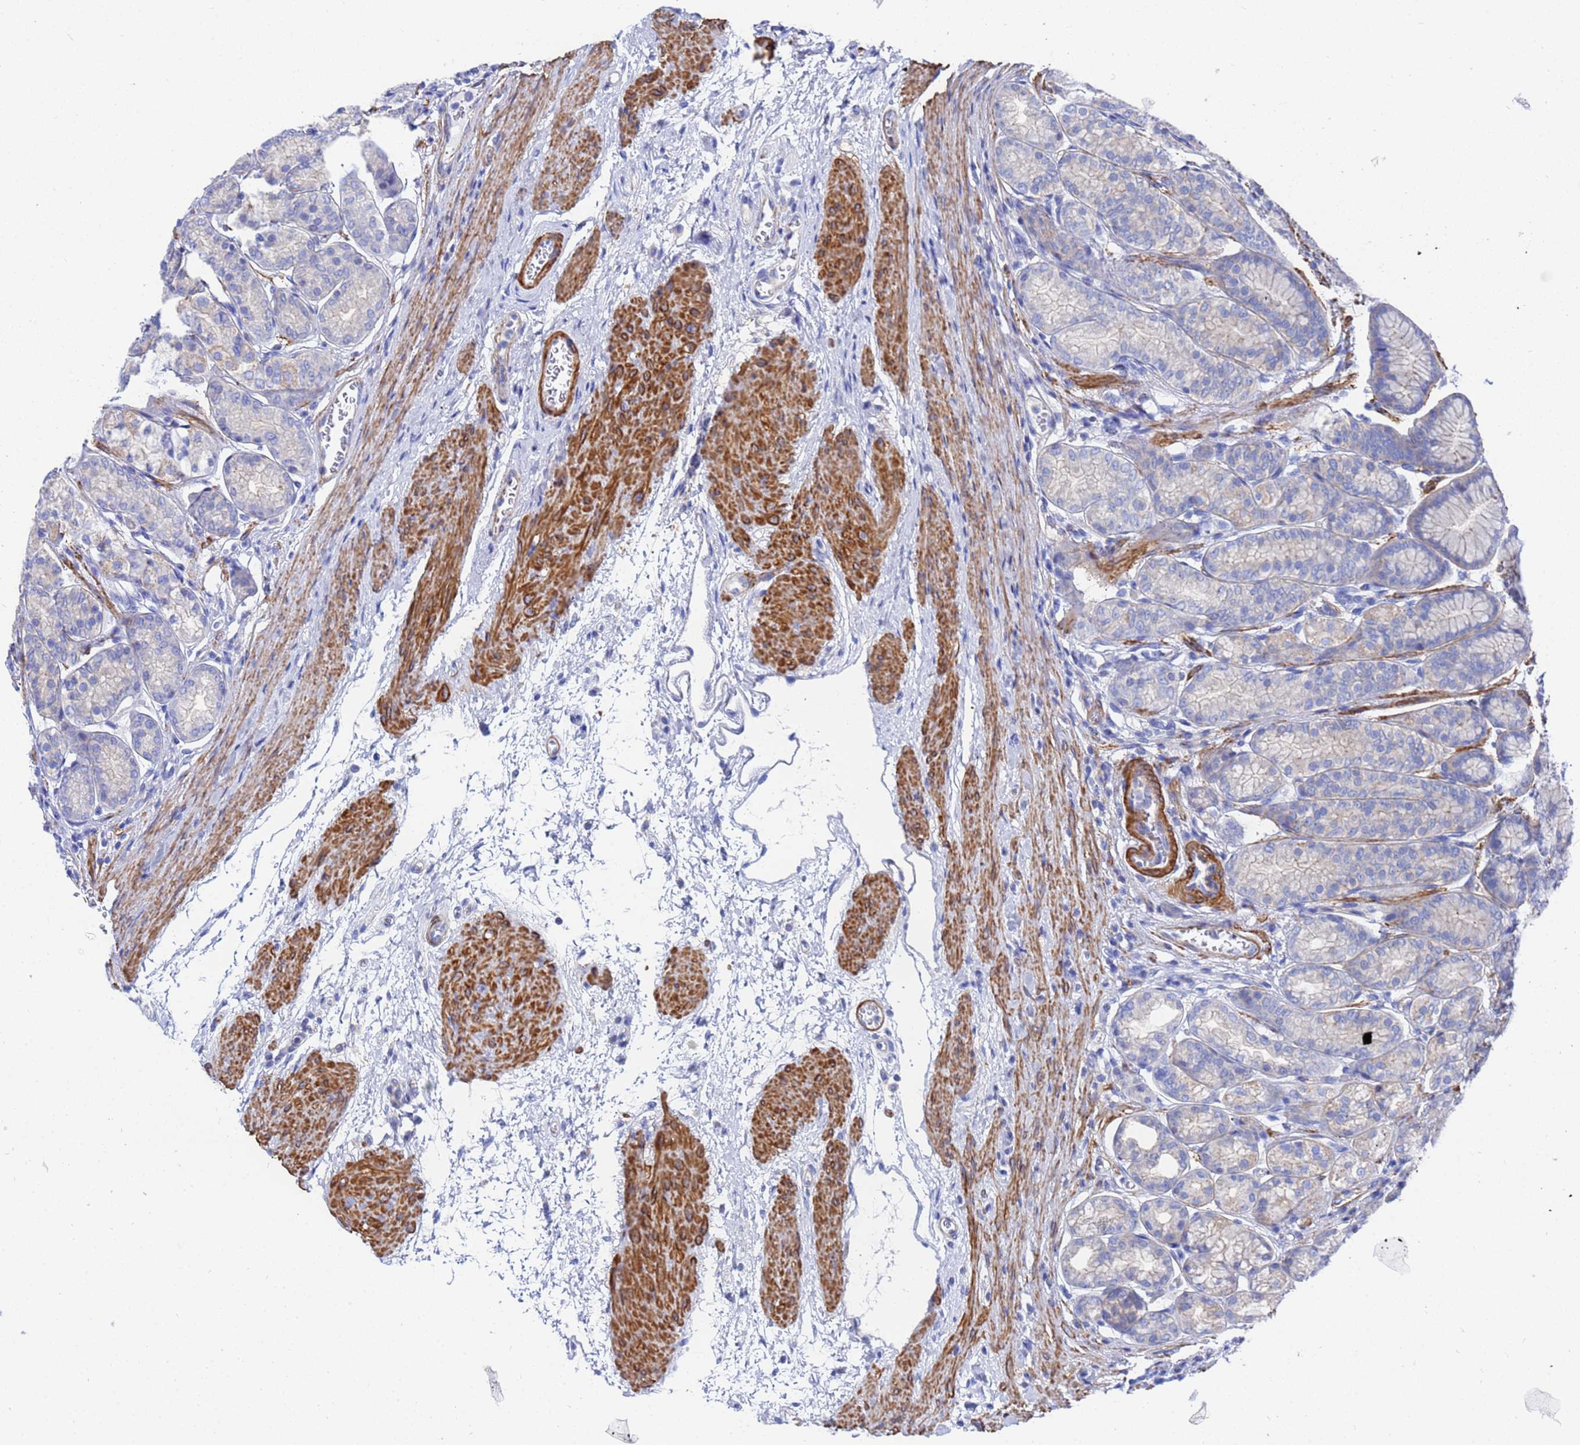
{"staining": {"intensity": "weak", "quantity": "25%-75%", "location": "cytoplasmic/membranous"}, "tissue": "stomach", "cell_type": "Glandular cells", "image_type": "normal", "snomed": [{"axis": "morphology", "description": "Normal tissue, NOS"}, {"axis": "morphology", "description": "Adenocarcinoma, NOS"}, {"axis": "morphology", "description": "Adenocarcinoma, High grade"}, {"axis": "topography", "description": "Stomach, upper"}, {"axis": "topography", "description": "Stomach"}], "caption": "Approximately 25%-75% of glandular cells in unremarkable stomach reveal weak cytoplasmic/membranous protein expression as visualized by brown immunohistochemical staining.", "gene": "RAB39A", "patient": {"sex": "female", "age": 65}}